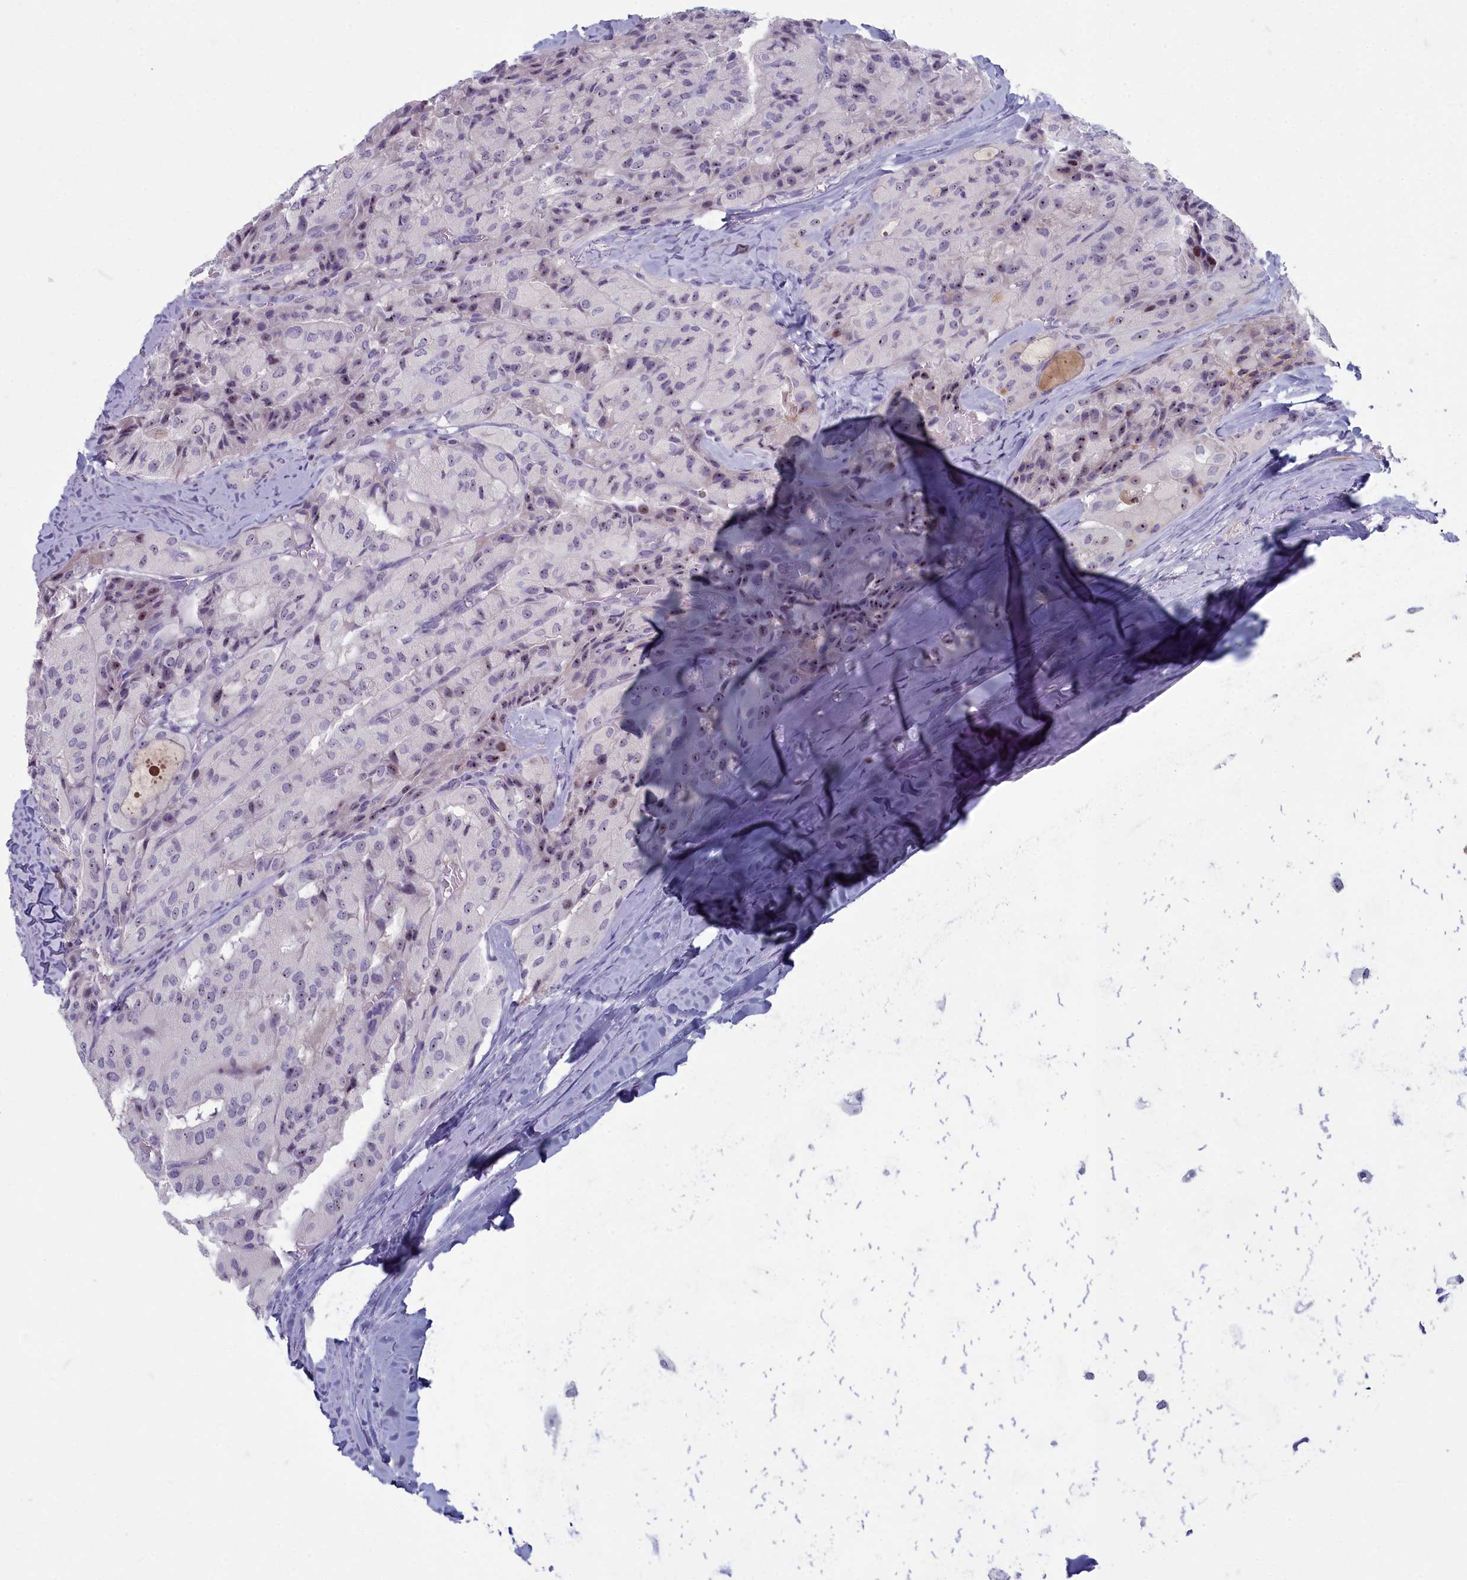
{"staining": {"intensity": "moderate", "quantity": "<25%", "location": "nuclear"}, "tissue": "thyroid cancer", "cell_type": "Tumor cells", "image_type": "cancer", "snomed": [{"axis": "morphology", "description": "Normal tissue, NOS"}, {"axis": "morphology", "description": "Papillary adenocarcinoma, NOS"}, {"axis": "topography", "description": "Thyroid gland"}], "caption": "This is an image of immunohistochemistry (IHC) staining of thyroid cancer (papillary adenocarcinoma), which shows moderate positivity in the nuclear of tumor cells.", "gene": "INSYN2A", "patient": {"sex": "female", "age": 59}}